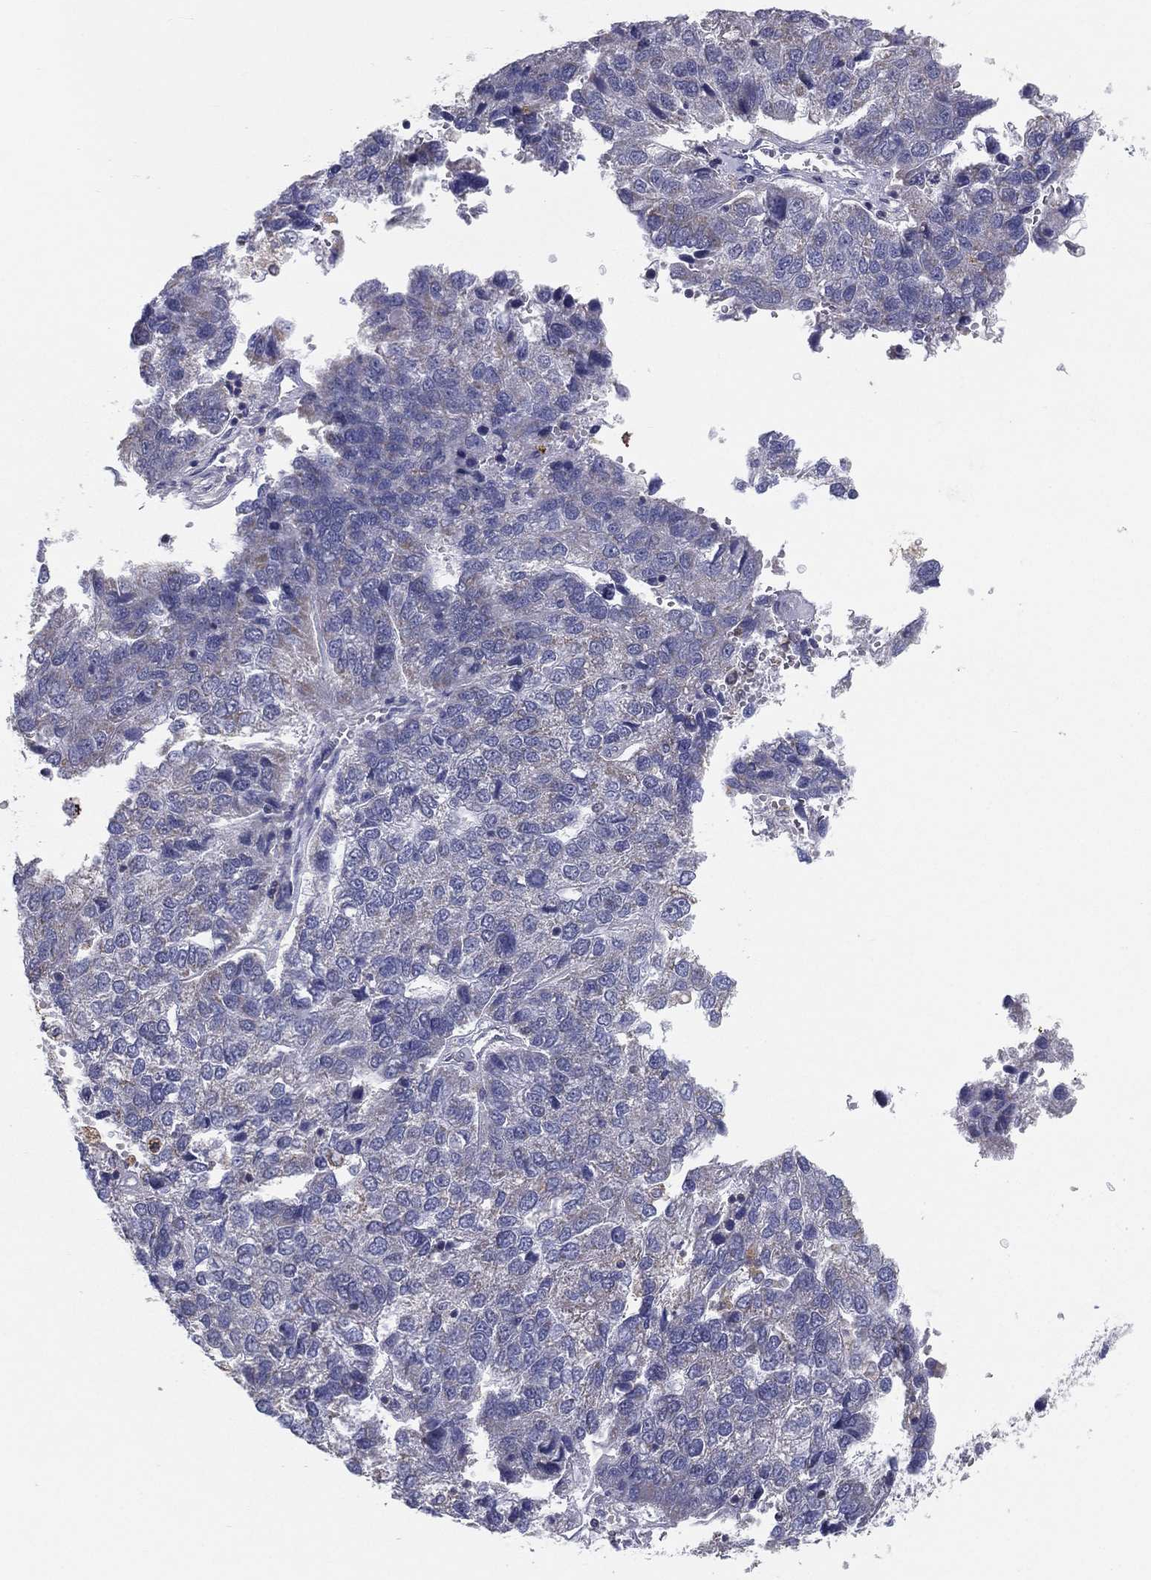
{"staining": {"intensity": "negative", "quantity": "none", "location": "none"}, "tissue": "pancreatic cancer", "cell_type": "Tumor cells", "image_type": "cancer", "snomed": [{"axis": "morphology", "description": "Adenocarcinoma, NOS"}, {"axis": "topography", "description": "Pancreas"}], "caption": "This histopathology image is of pancreatic cancer (adenocarcinoma) stained with immunohistochemistry (IHC) to label a protein in brown with the nuclei are counter-stained blue. There is no positivity in tumor cells.", "gene": "PCSK1", "patient": {"sex": "female", "age": 61}}